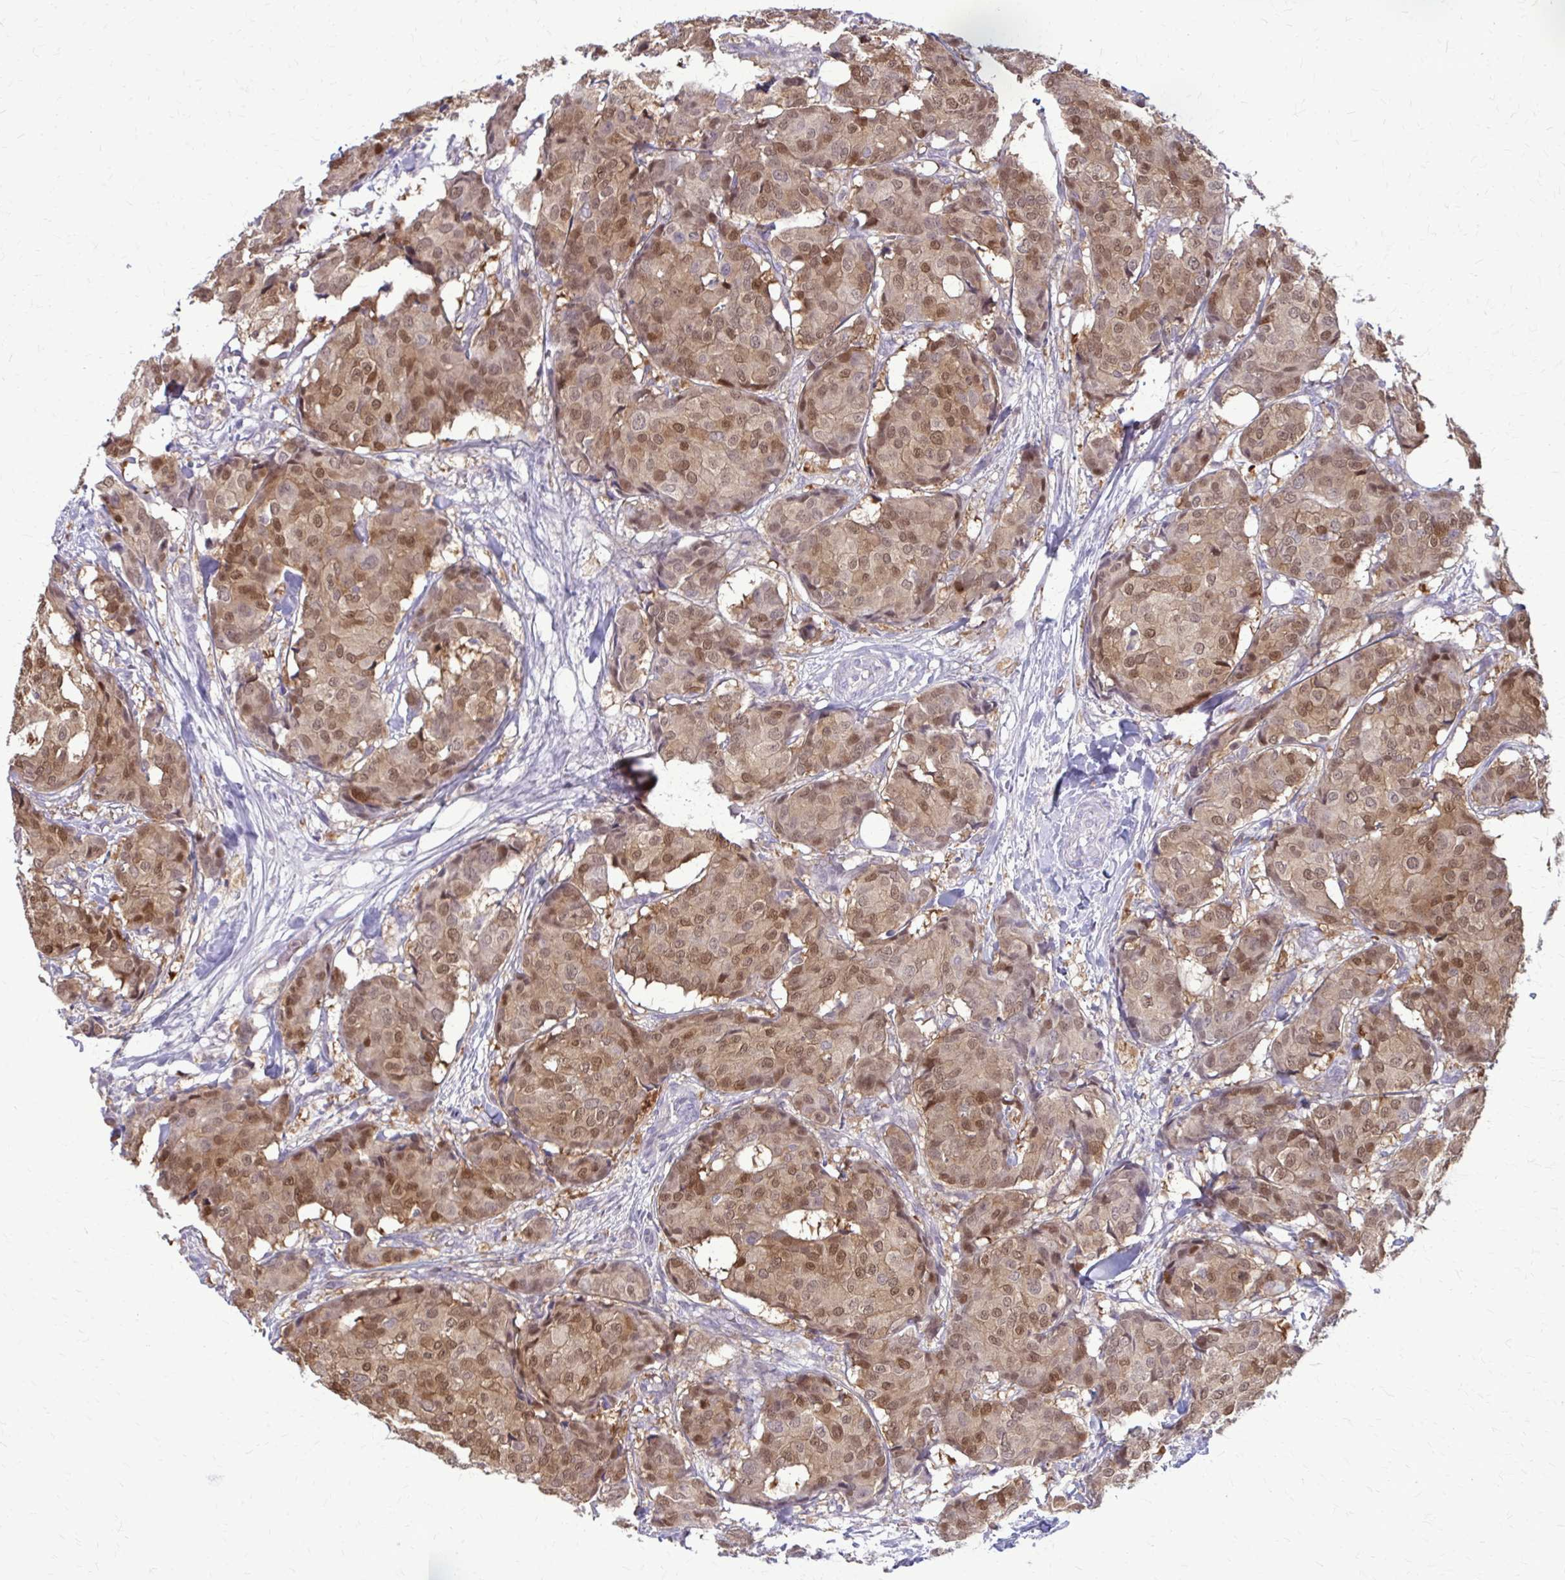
{"staining": {"intensity": "moderate", "quantity": ">75%", "location": "cytoplasmic/membranous,nuclear"}, "tissue": "breast cancer", "cell_type": "Tumor cells", "image_type": "cancer", "snomed": [{"axis": "morphology", "description": "Duct carcinoma"}, {"axis": "topography", "description": "Breast"}], "caption": "Immunohistochemistry (IHC) (DAB (3,3'-diaminobenzidine)) staining of breast intraductal carcinoma displays moderate cytoplasmic/membranous and nuclear protein staining in about >75% of tumor cells.", "gene": "GLRX", "patient": {"sex": "female", "age": 75}}